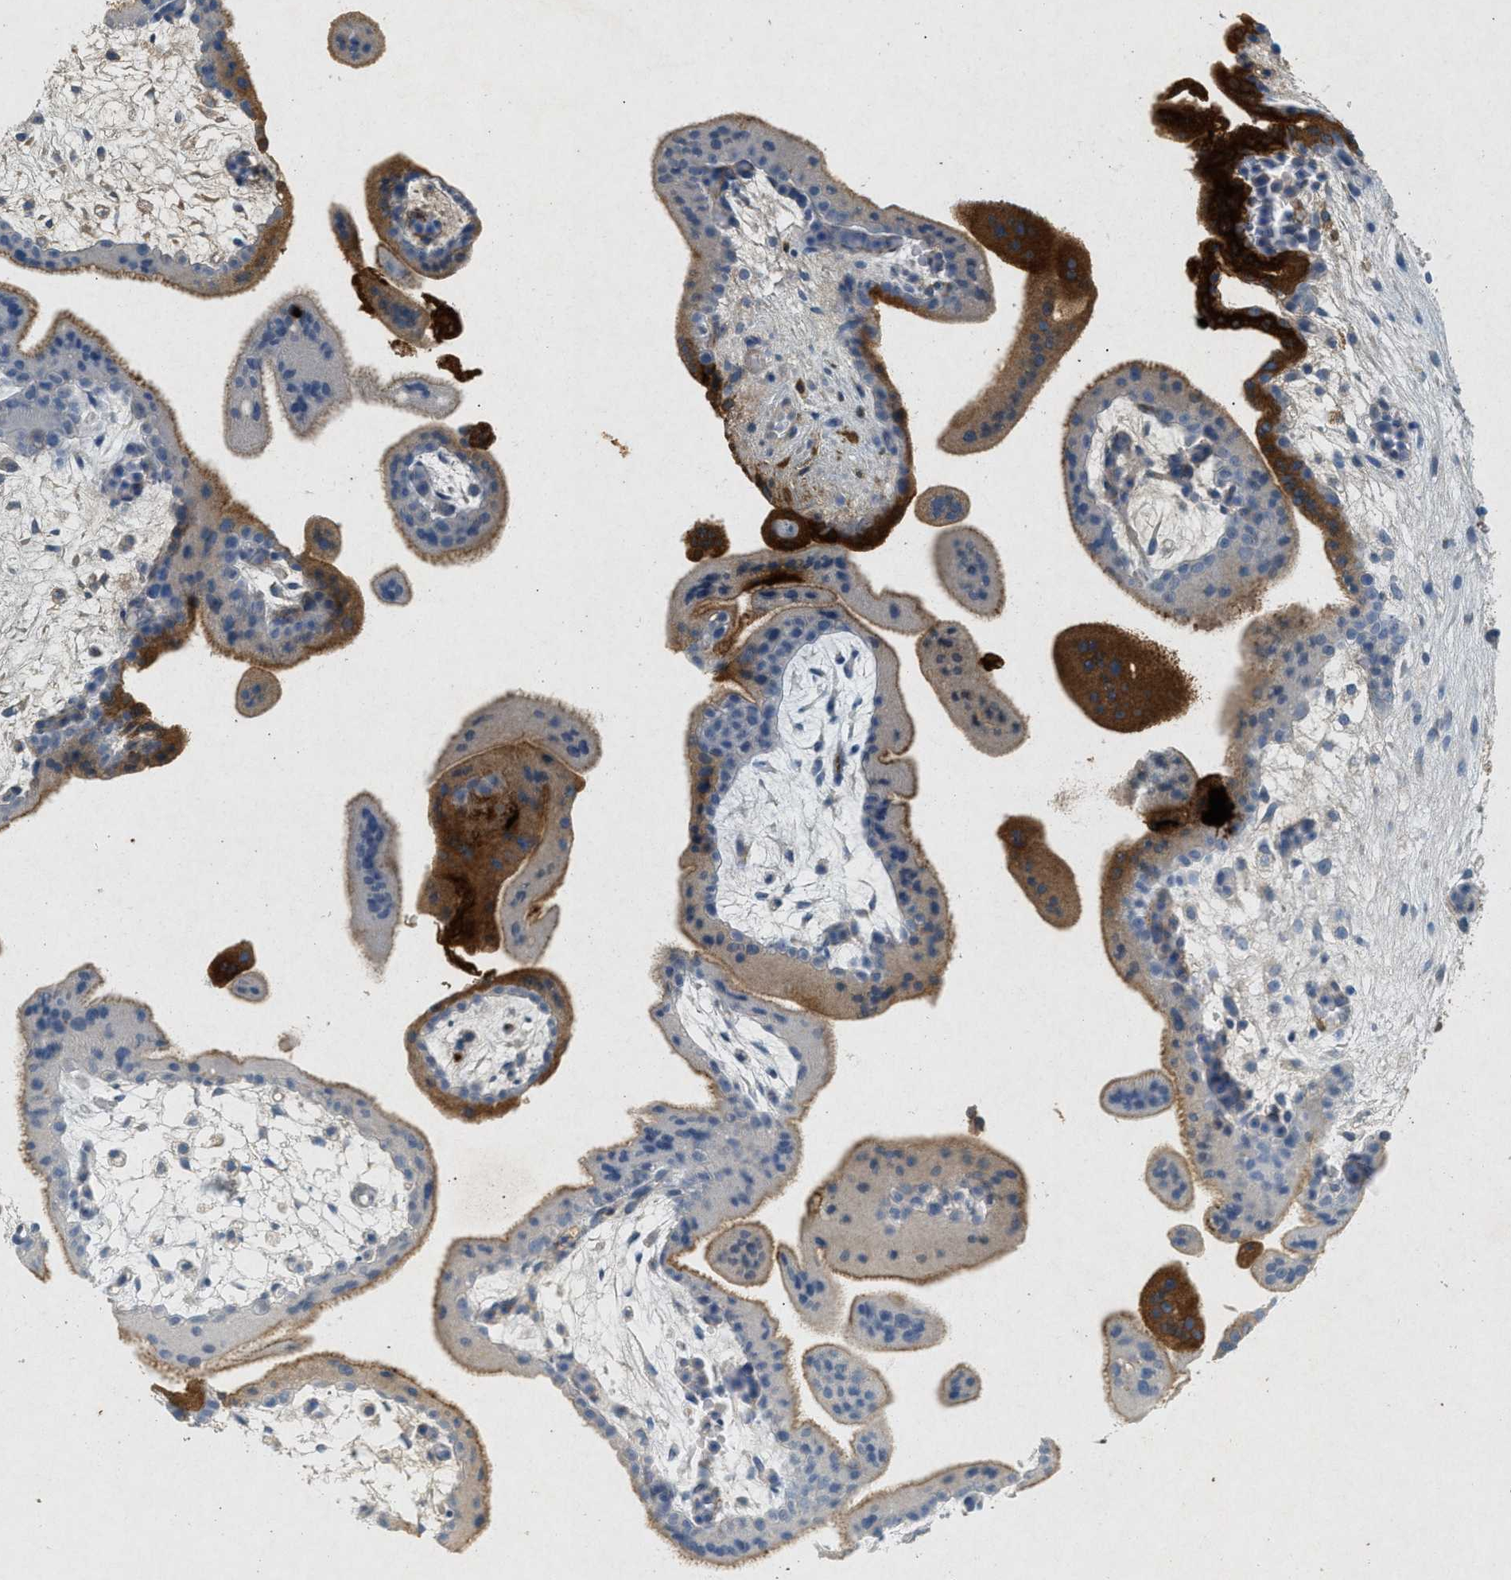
{"staining": {"intensity": "moderate", "quantity": ">75%", "location": "cytoplasmic/membranous"}, "tissue": "placenta", "cell_type": "Trophoblastic cells", "image_type": "normal", "snomed": [{"axis": "morphology", "description": "Normal tissue, NOS"}, {"axis": "topography", "description": "Placenta"}], "caption": "Immunohistochemical staining of normal placenta displays medium levels of moderate cytoplasmic/membranous expression in about >75% of trophoblastic cells. (Brightfield microscopy of DAB IHC at high magnification).", "gene": "F2", "patient": {"sex": "female", "age": 35}}